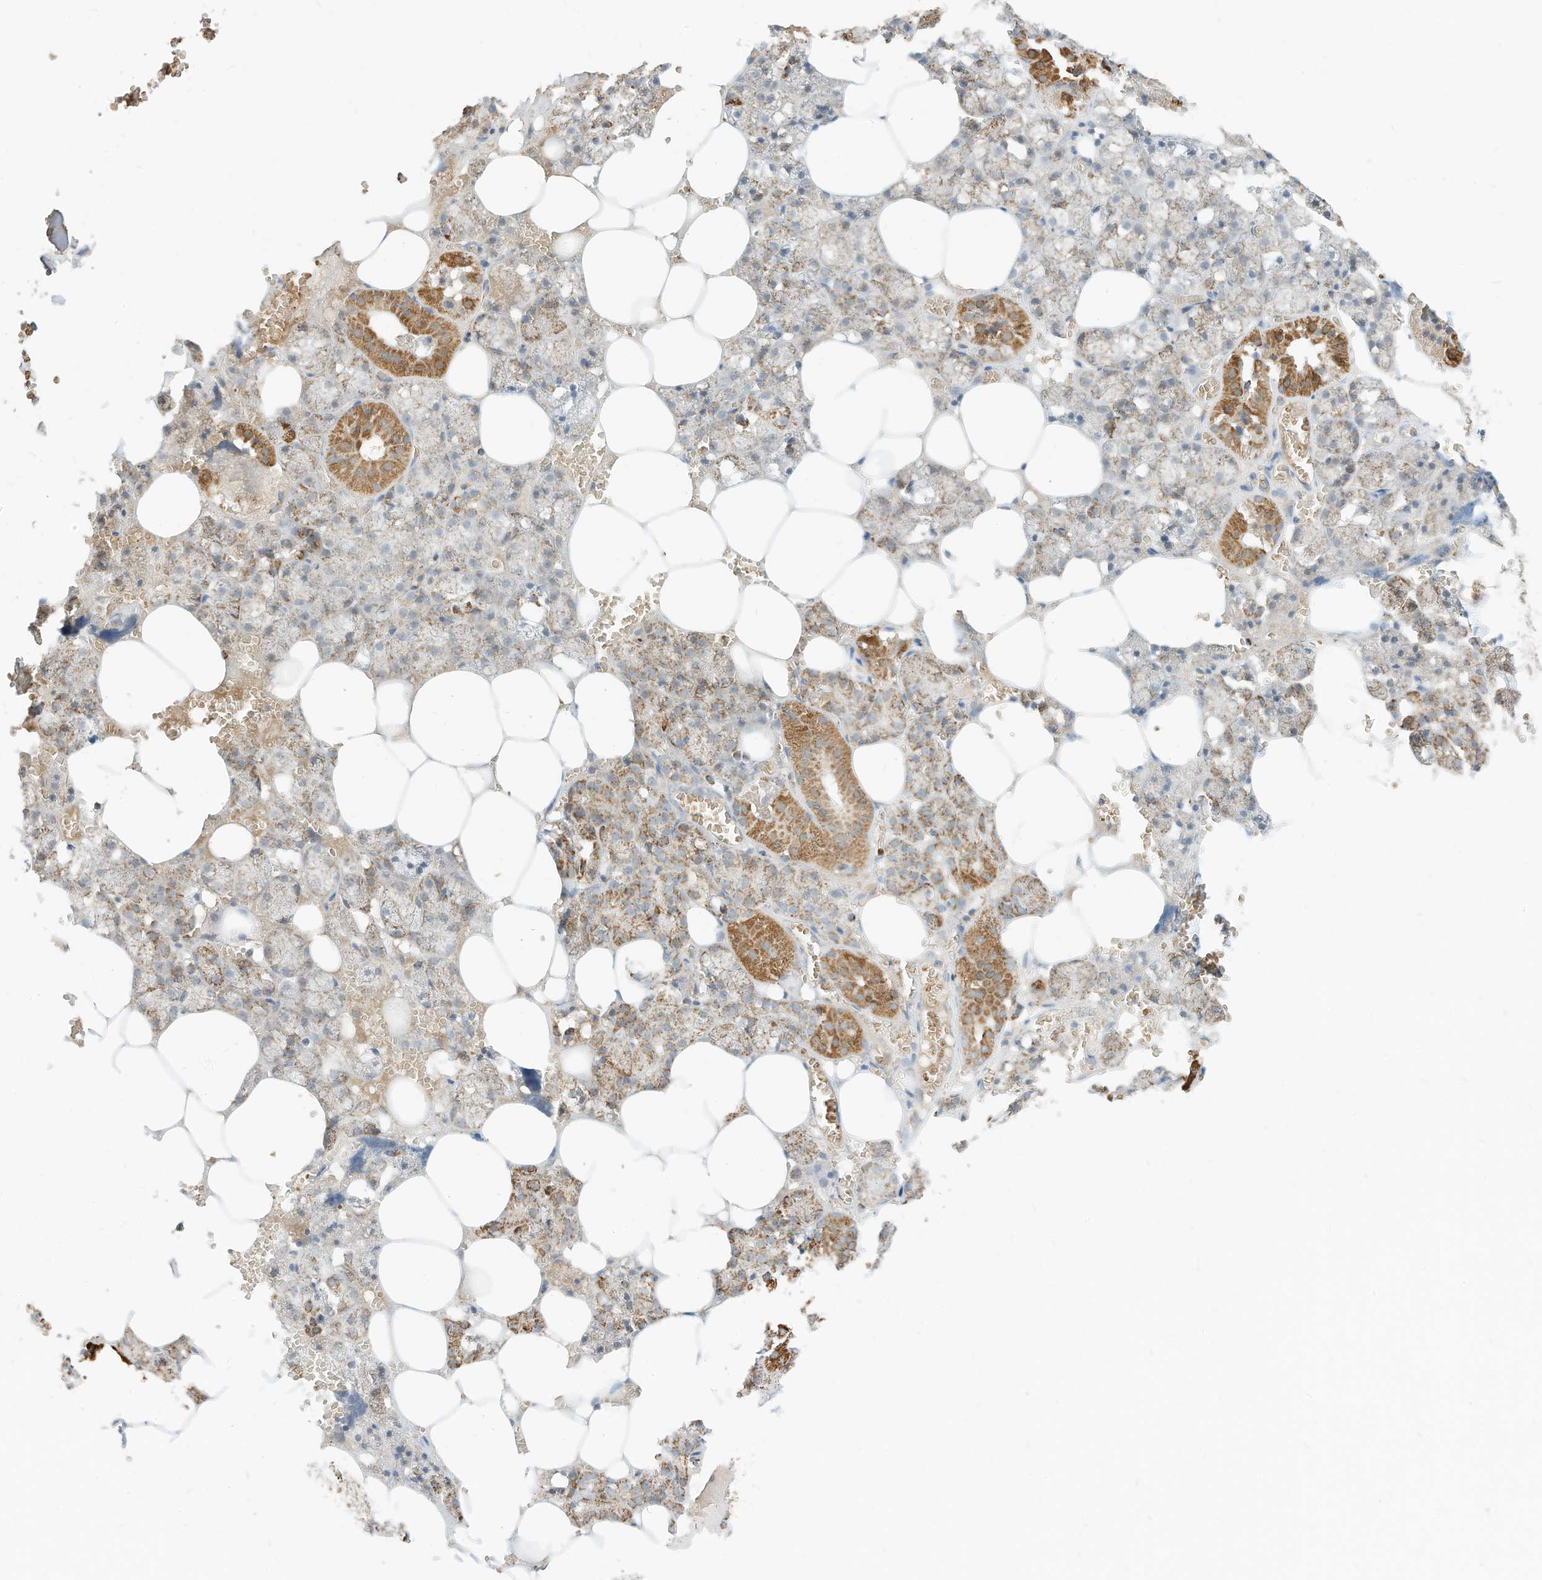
{"staining": {"intensity": "moderate", "quantity": "25%-75%", "location": "cytoplasmic/membranous"}, "tissue": "salivary gland", "cell_type": "Glandular cells", "image_type": "normal", "snomed": [{"axis": "morphology", "description": "Normal tissue, NOS"}, {"axis": "topography", "description": "Salivary gland"}], "caption": "Moderate cytoplasmic/membranous staining is appreciated in approximately 25%-75% of glandular cells in unremarkable salivary gland.", "gene": "MTUS2", "patient": {"sex": "male", "age": 62}}